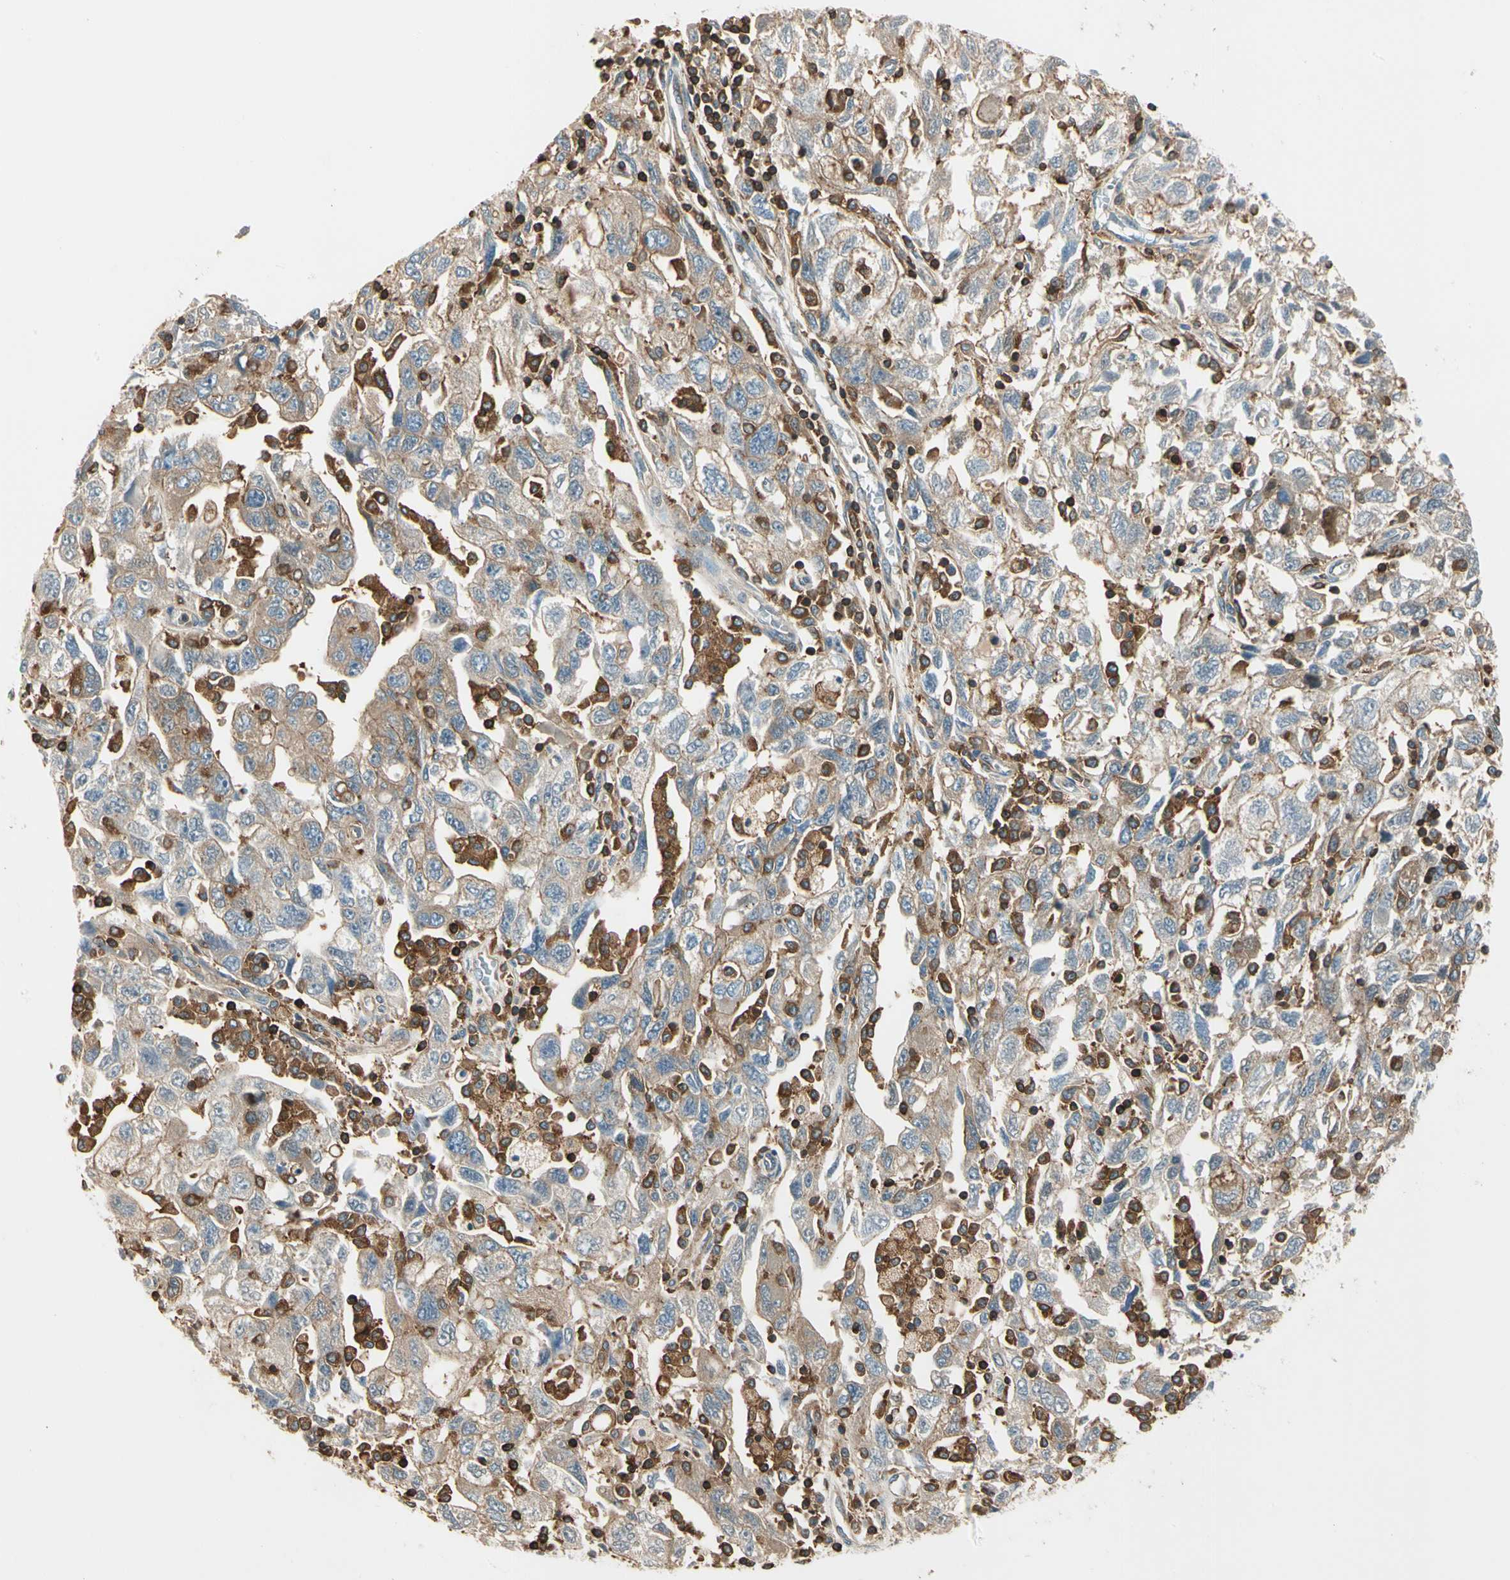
{"staining": {"intensity": "weak", "quantity": ">75%", "location": "cytoplasmic/membranous"}, "tissue": "ovarian cancer", "cell_type": "Tumor cells", "image_type": "cancer", "snomed": [{"axis": "morphology", "description": "Carcinoma, NOS"}, {"axis": "morphology", "description": "Cystadenocarcinoma, serous, NOS"}, {"axis": "topography", "description": "Ovary"}], "caption": "A micrograph of ovarian serous cystadenocarcinoma stained for a protein demonstrates weak cytoplasmic/membranous brown staining in tumor cells.", "gene": "CAPZA2", "patient": {"sex": "female", "age": 69}}